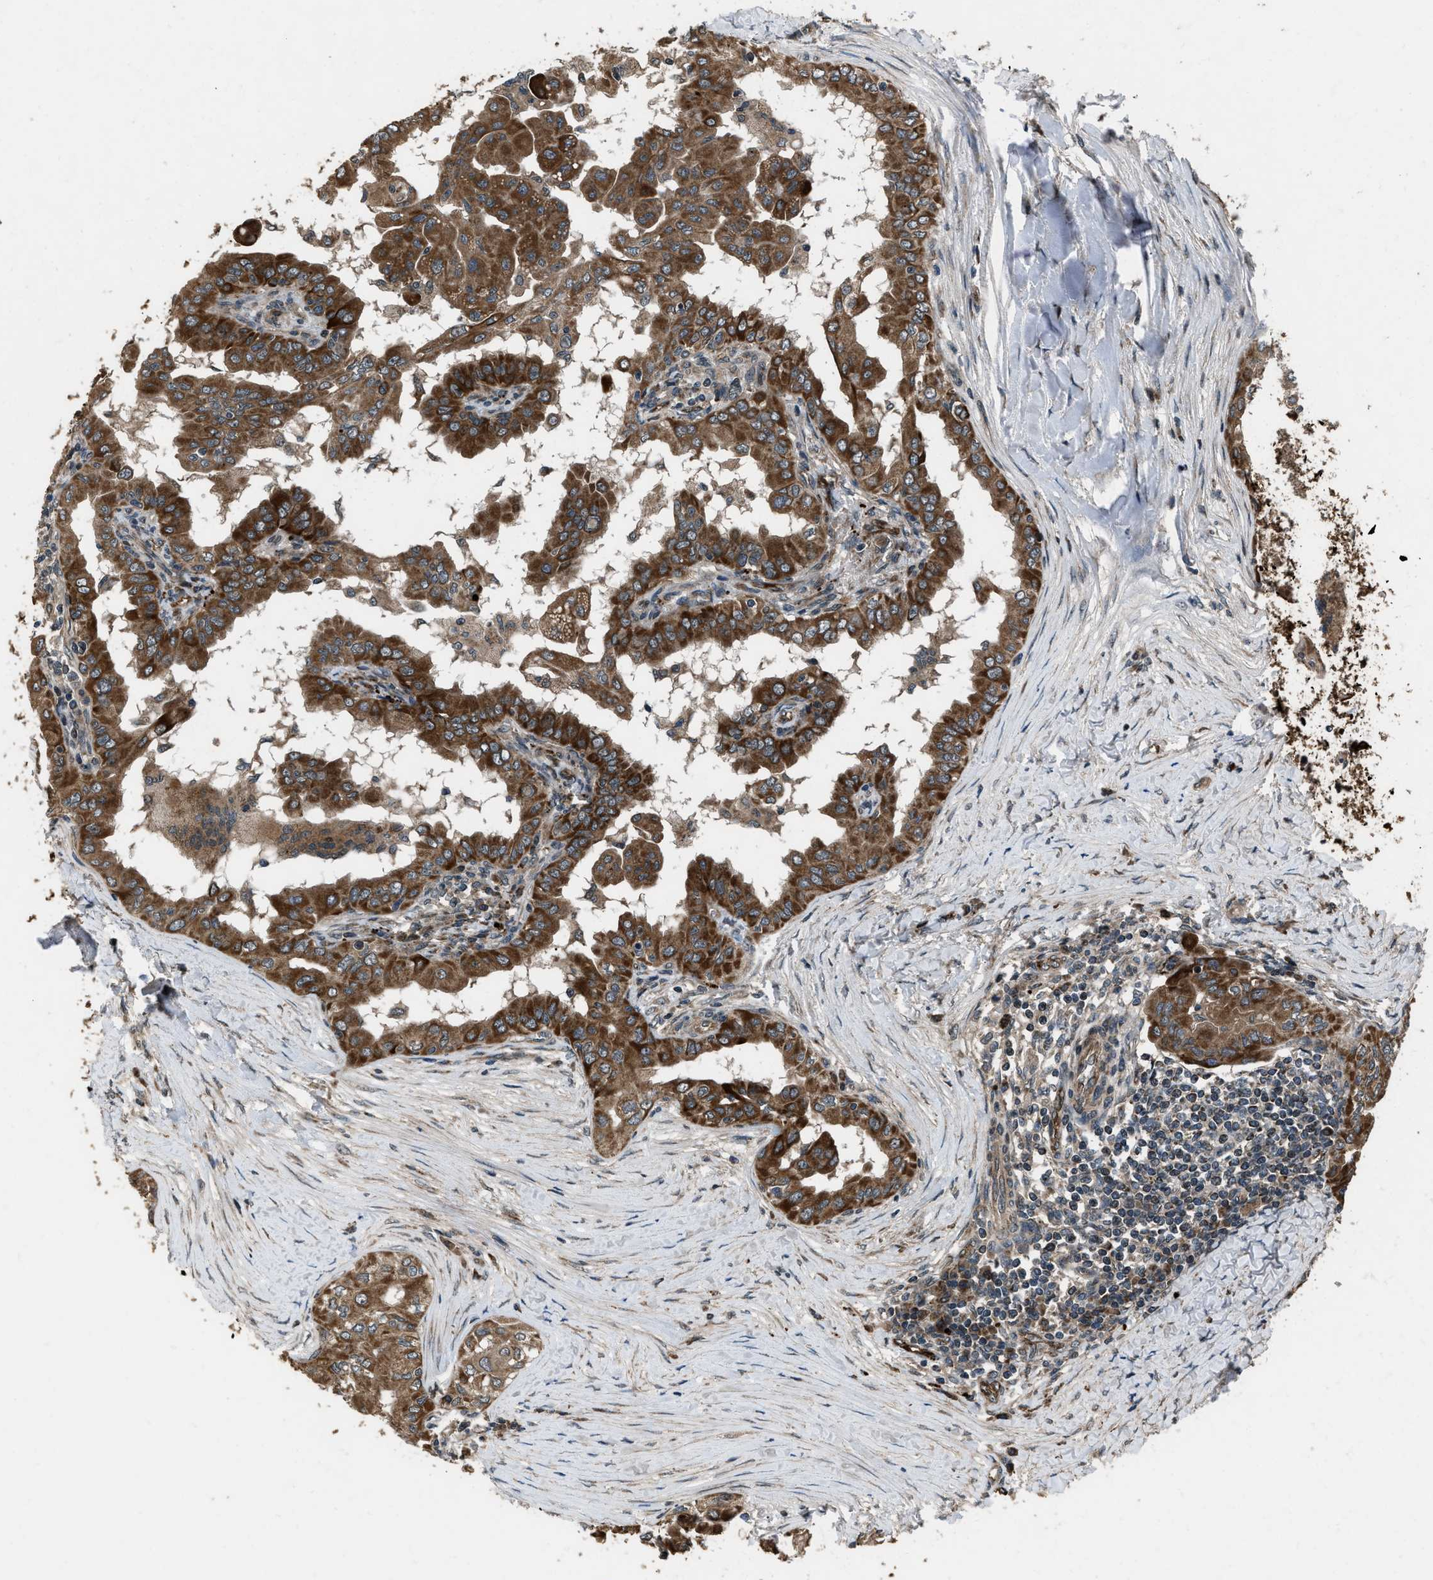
{"staining": {"intensity": "strong", "quantity": ">75%", "location": "cytoplasmic/membranous"}, "tissue": "thyroid cancer", "cell_type": "Tumor cells", "image_type": "cancer", "snomed": [{"axis": "morphology", "description": "Papillary adenocarcinoma, NOS"}, {"axis": "topography", "description": "Thyroid gland"}], "caption": "Human thyroid cancer (papillary adenocarcinoma) stained with a protein marker shows strong staining in tumor cells.", "gene": "IRAK4", "patient": {"sex": "male", "age": 33}}